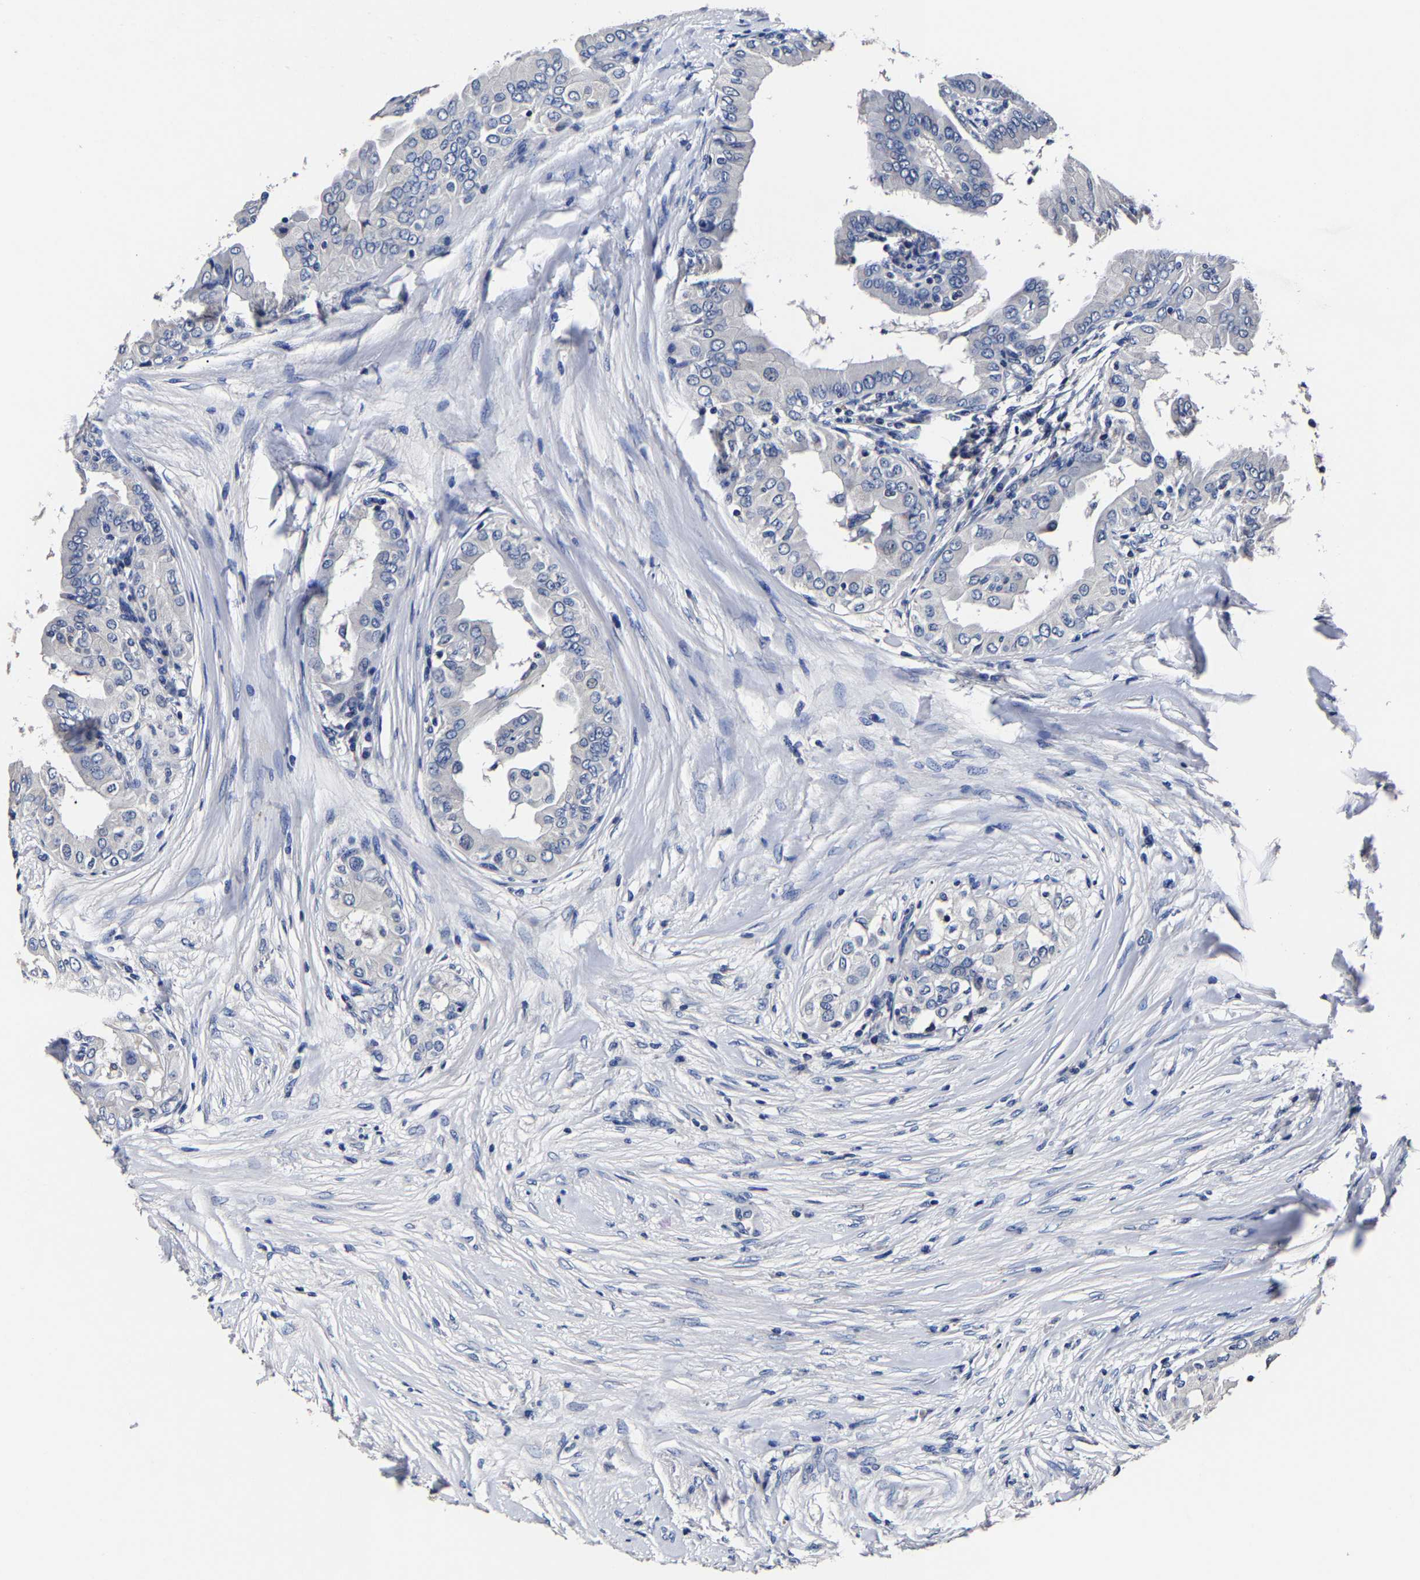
{"staining": {"intensity": "negative", "quantity": "none", "location": "none"}, "tissue": "thyroid cancer", "cell_type": "Tumor cells", "image_type": "cancer", "snomed": [{"axis": "morphology", "description": "Papillary adenocarcinoma, NOS"}, {"axis": "topography", "description": "Thyroid gland"}], "caption": "Thyroid papillary adenocarcinoma was stained to show a protein in brown. There is no significant positivity in tumor cells. Nuclei are stained in blue.", "gene": "AKAP4", "patient": {"sex": "male", "age": 33}}